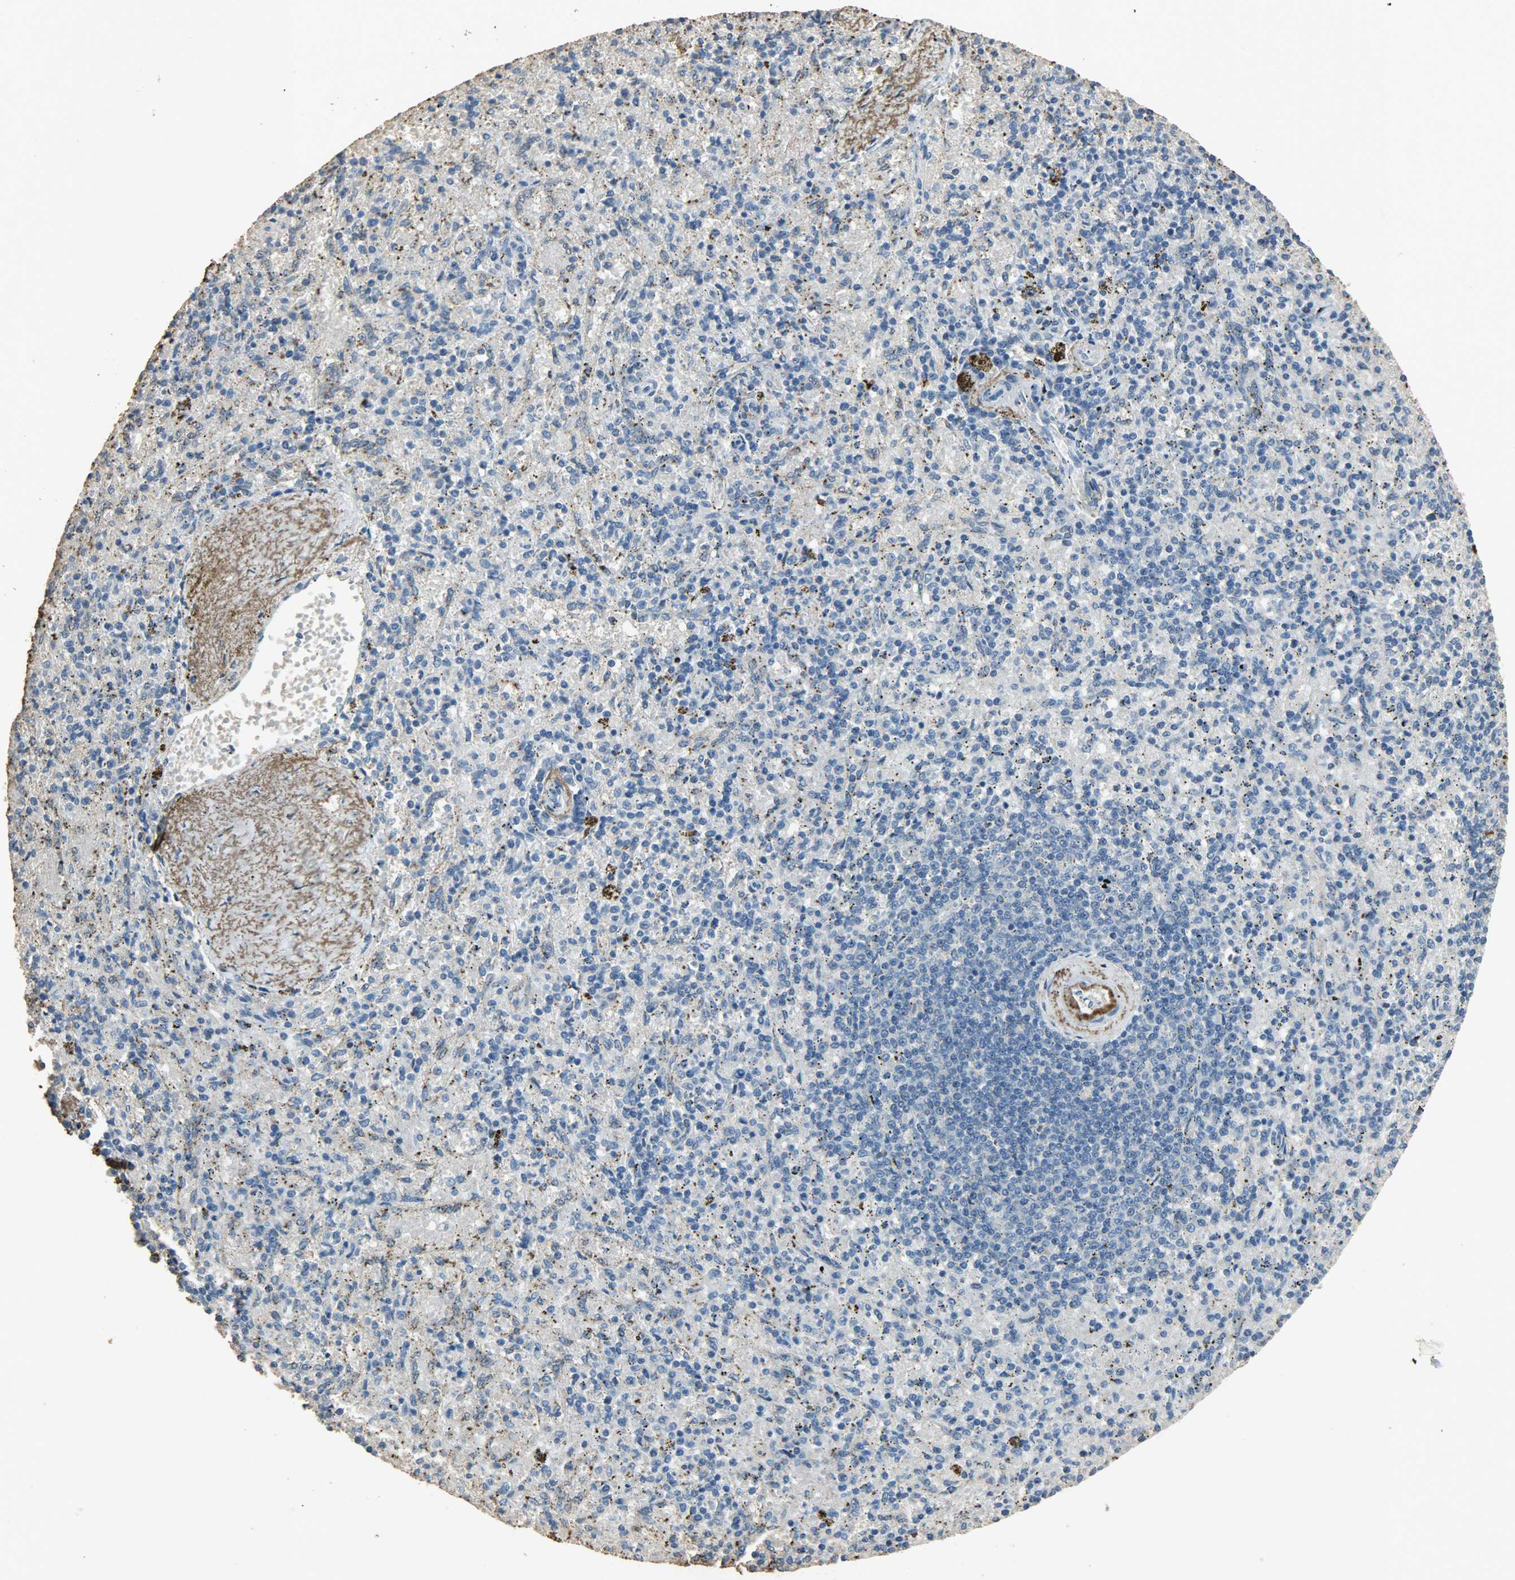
{"staining": {"intensity": "weak", "quantity": "<25%", "location": "cytoplasmic/membranous"}, "tissue": "spleen", "cell_type": "Cells in red pulp", "image_type": "normal", "snomed": [{"axis": "morphology", "description": "Normal tissue, NOS"}, {"axis": "topography", "description": "Spleen"}], "caption": "A photomicrograph of human spleen is negative for staining in cells in red pulp. Brightfield microscopy of immunohistochemistry stained with DAB (brown) and hematoxylin (blue), captured at high magnification.", "gene": "ASB9", "patient": {"sex": "female", "age": 43}}